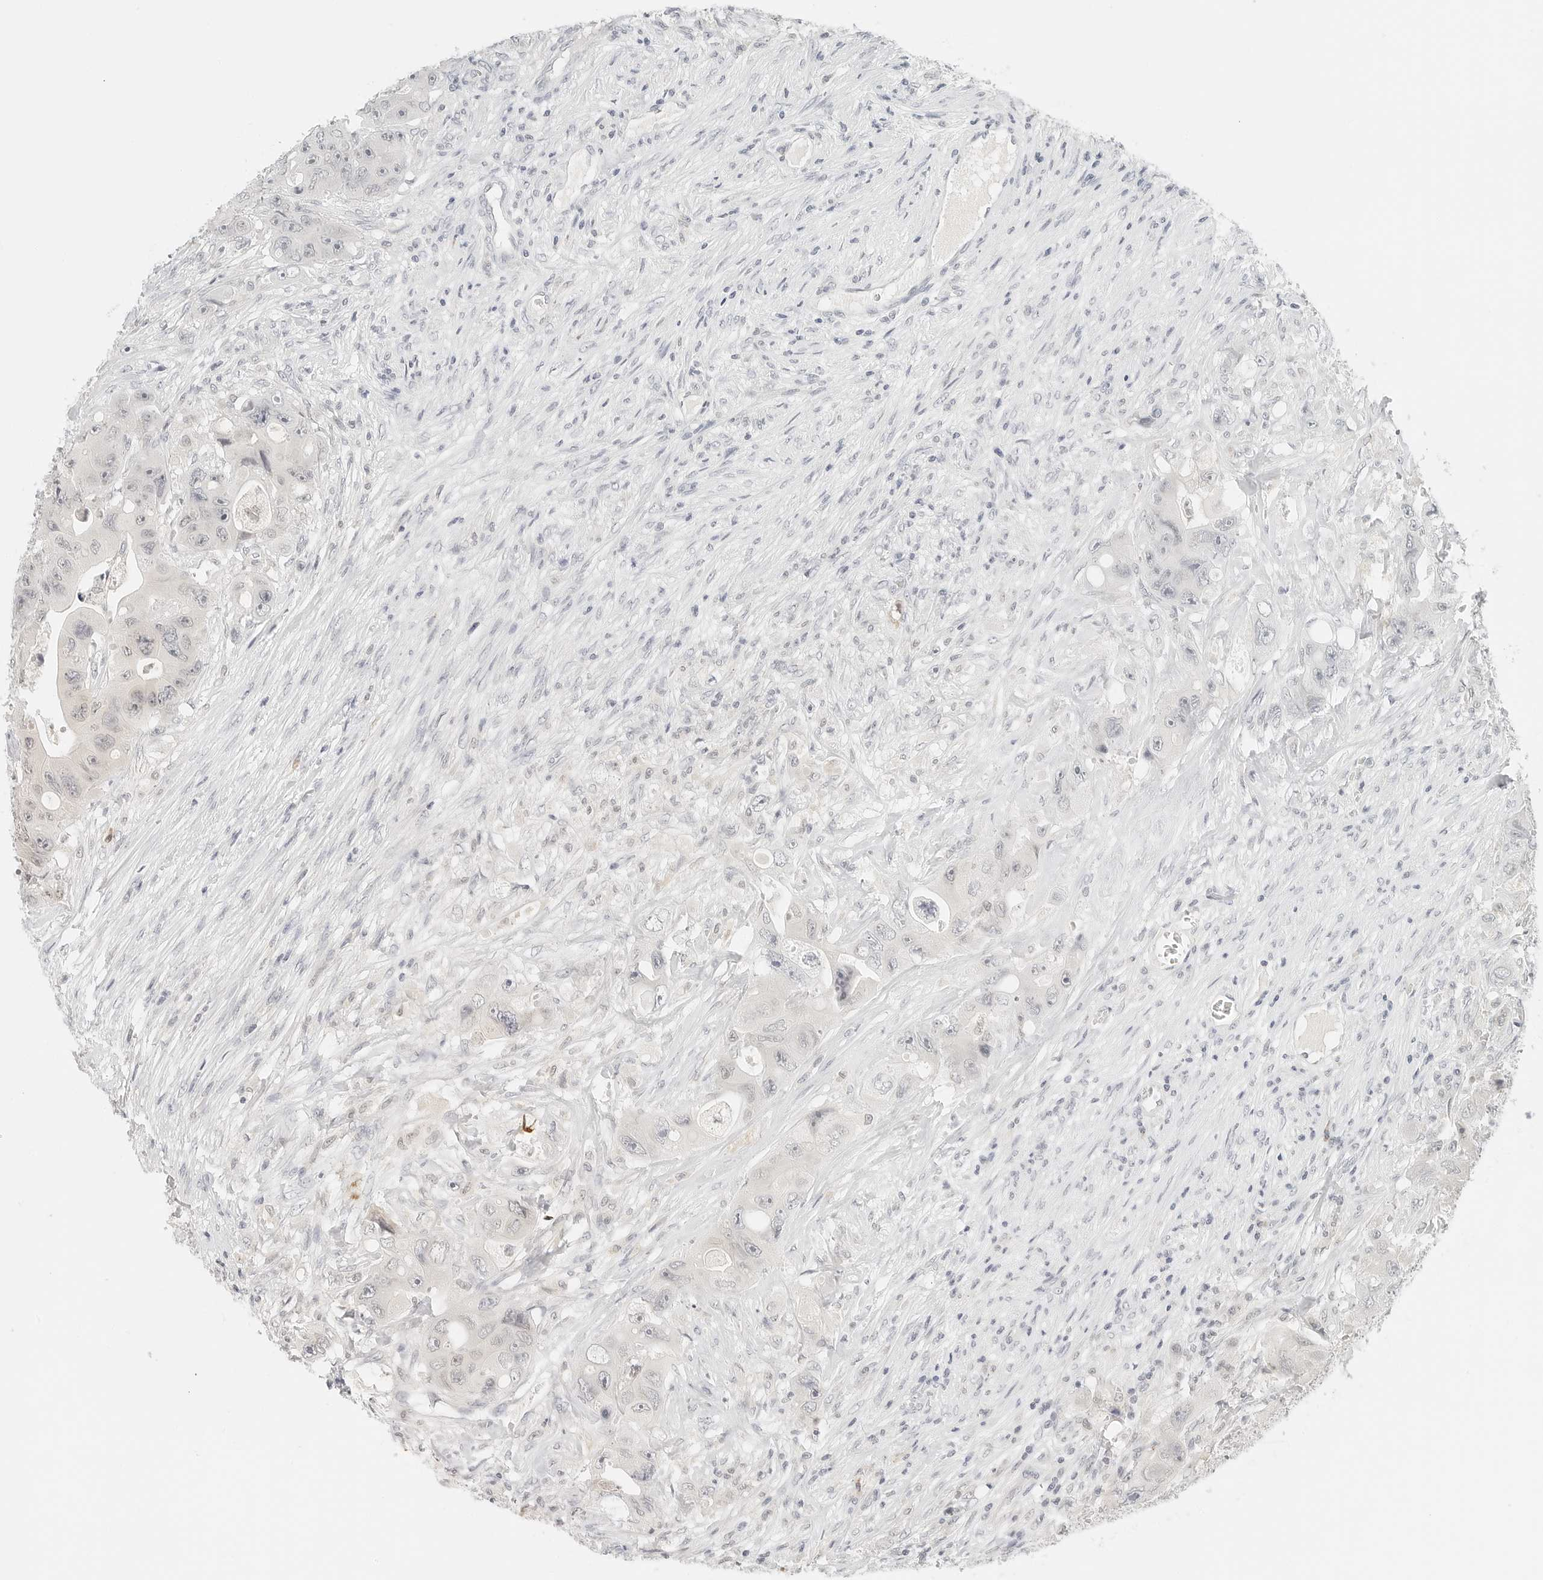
{"staining": {"intensity": "negative", "quantity": "none", "location": "none"}, "tissue": "colorectal cancer", "cell_type": "Tumor cells", "image_type": "cancer", "snomed": [{"axis": "morphology", "description": "Adenocarcinoma, NOS"}, {"axis": "topography", "description": "Colon"}], "caption": "A histopathology image of human colorectal cancer is negative for staining in tumor cells.", "gene": "NEO1", "patient": {"sex": "female", "age": 46}}